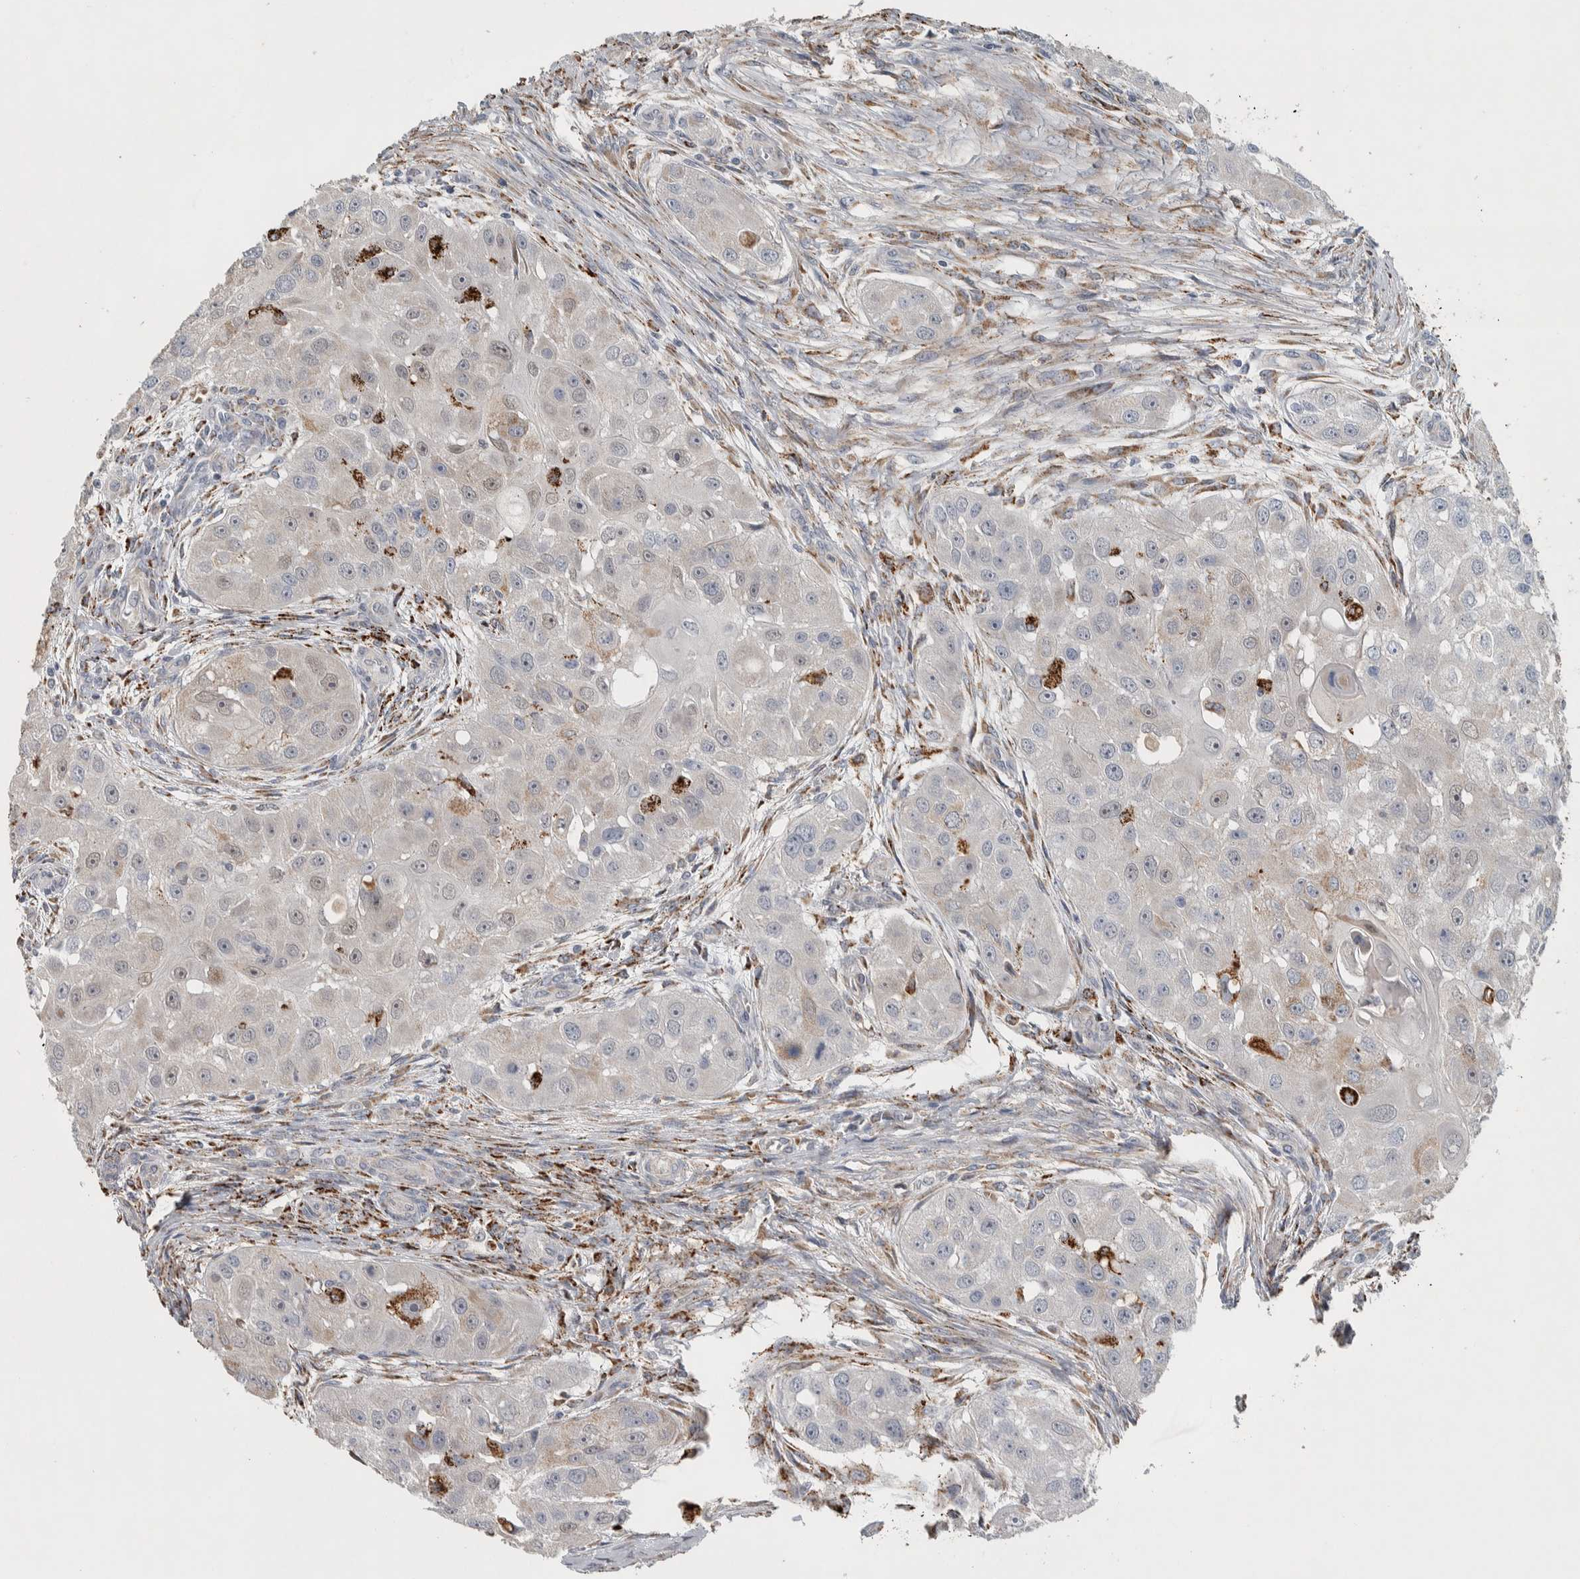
{"staining": {"intensity": "moderate", "quantity": "<25%", "location": "cytoplasmic/membranous"}, "tissue": "head and neck cancer", "cell_type": "Tumor cells", "image_type": "cancer", "snomed": [{"axis": "morphology", "description": "Normal tissue, NOS"}, {"axis": "morphology", "description": "Squamous cell carcinoma, NOS"}, {"axis": "topography", "description": "Skeletal muscle"}, {"axis": "topography", "description": "Head-Neck"}], "caption": "A low amount of moderate cytoplasmic/membranous staining is seen in about <25% of tumor cells in head and neck cancer (squamous cell carcinoma) tissue.", "gene": "FAM78A", "patient": {"sex": "male", "age": 51}}